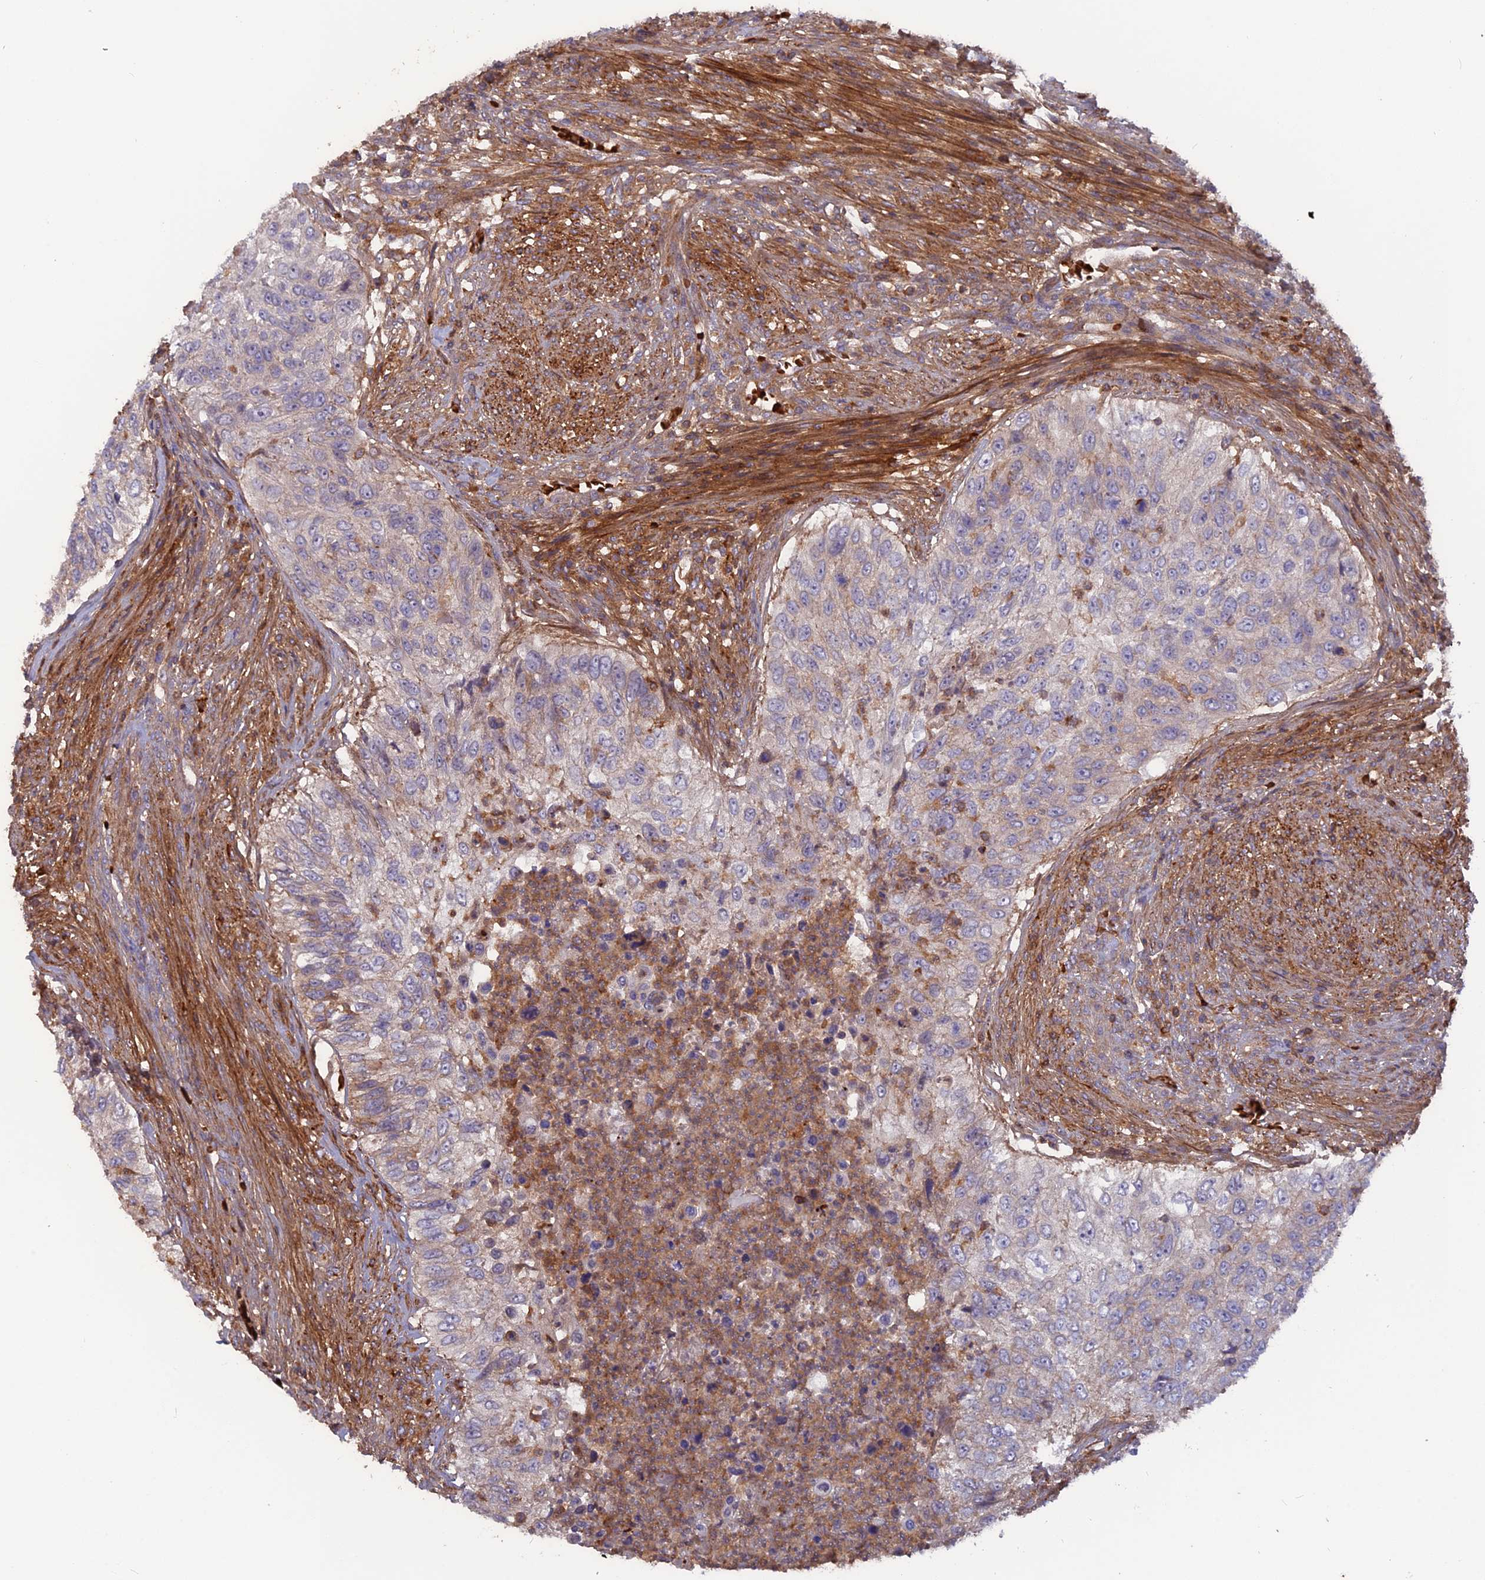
{"staining": {"intensity": "negative", "quantity": "none", "location": "none"}, "tissue": "urothelial cancer", "cell_type": "Tumor cells", "image_type": "cancer", "snomed": [{"axis": "morphology", "description": "Urothelial carcinoma, High grade"}, {"axis": "topography", "description": "Urinary bladder"}], "caption": "DAB immunohistochemical staining of urothelial cancer displays no significant staining in tumor cells.", "gene": "CPNE7", "patient": {"sex": "female", "age": 60}}